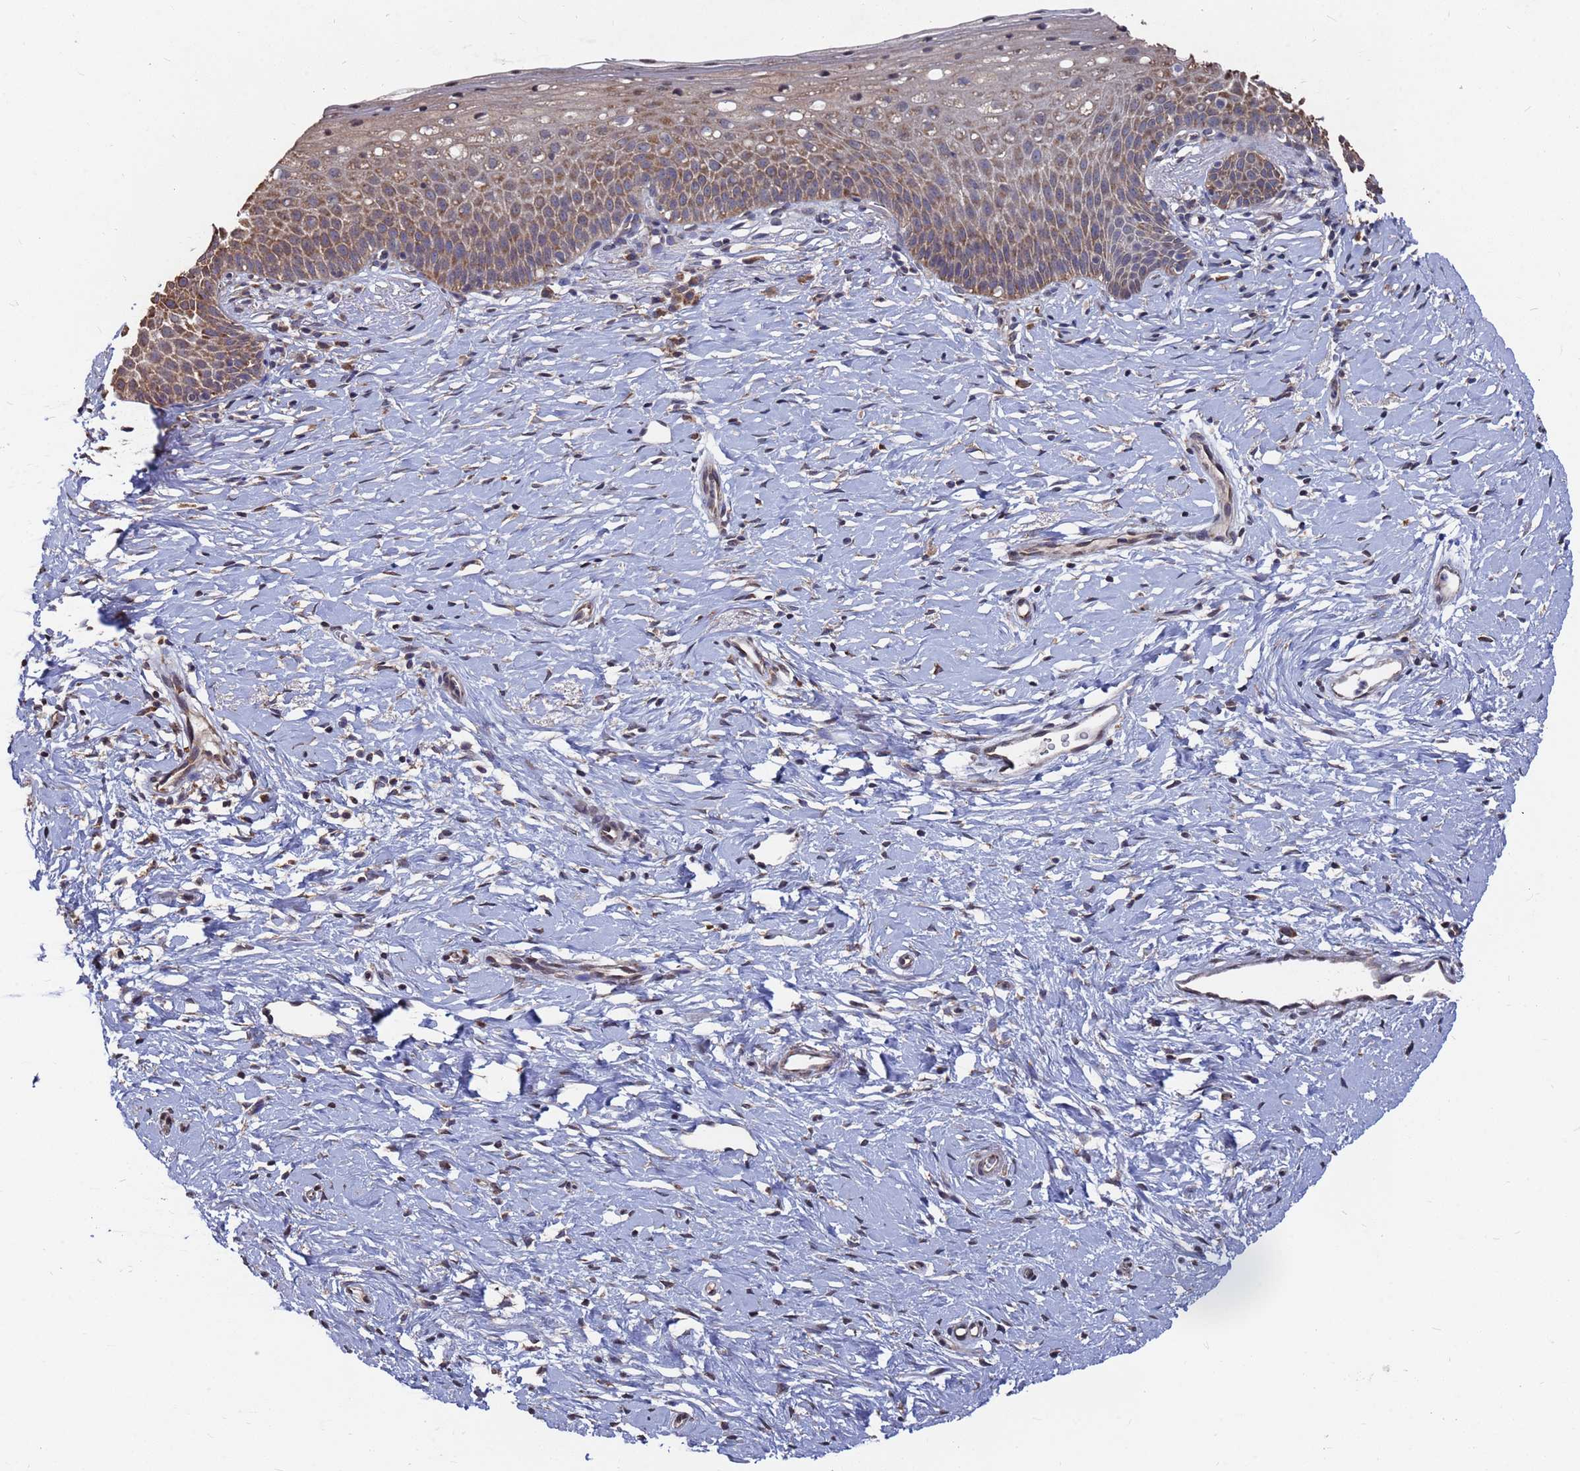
{"staining": {"intensity": "moderate", "quantity": "25%-75%", "location": "cytoplasmic/membranous"}, "tissue": "cervix", "cell_type": "Glandular cells", "image_type": "normal", "snomed": [{"axis": "morphology", "description": "Normal tissue, NOS"}, {"axis": "topography", "description": "Cervix"}], "caption": "Immunohistochemical staining of normal human cervix shows medium levels of moderate cytoplasmic/membranous expression in approximately 25%-75% of glandular cells.", "gene": "CFAP119", "patient": {"sex": "female", "age": 36}}